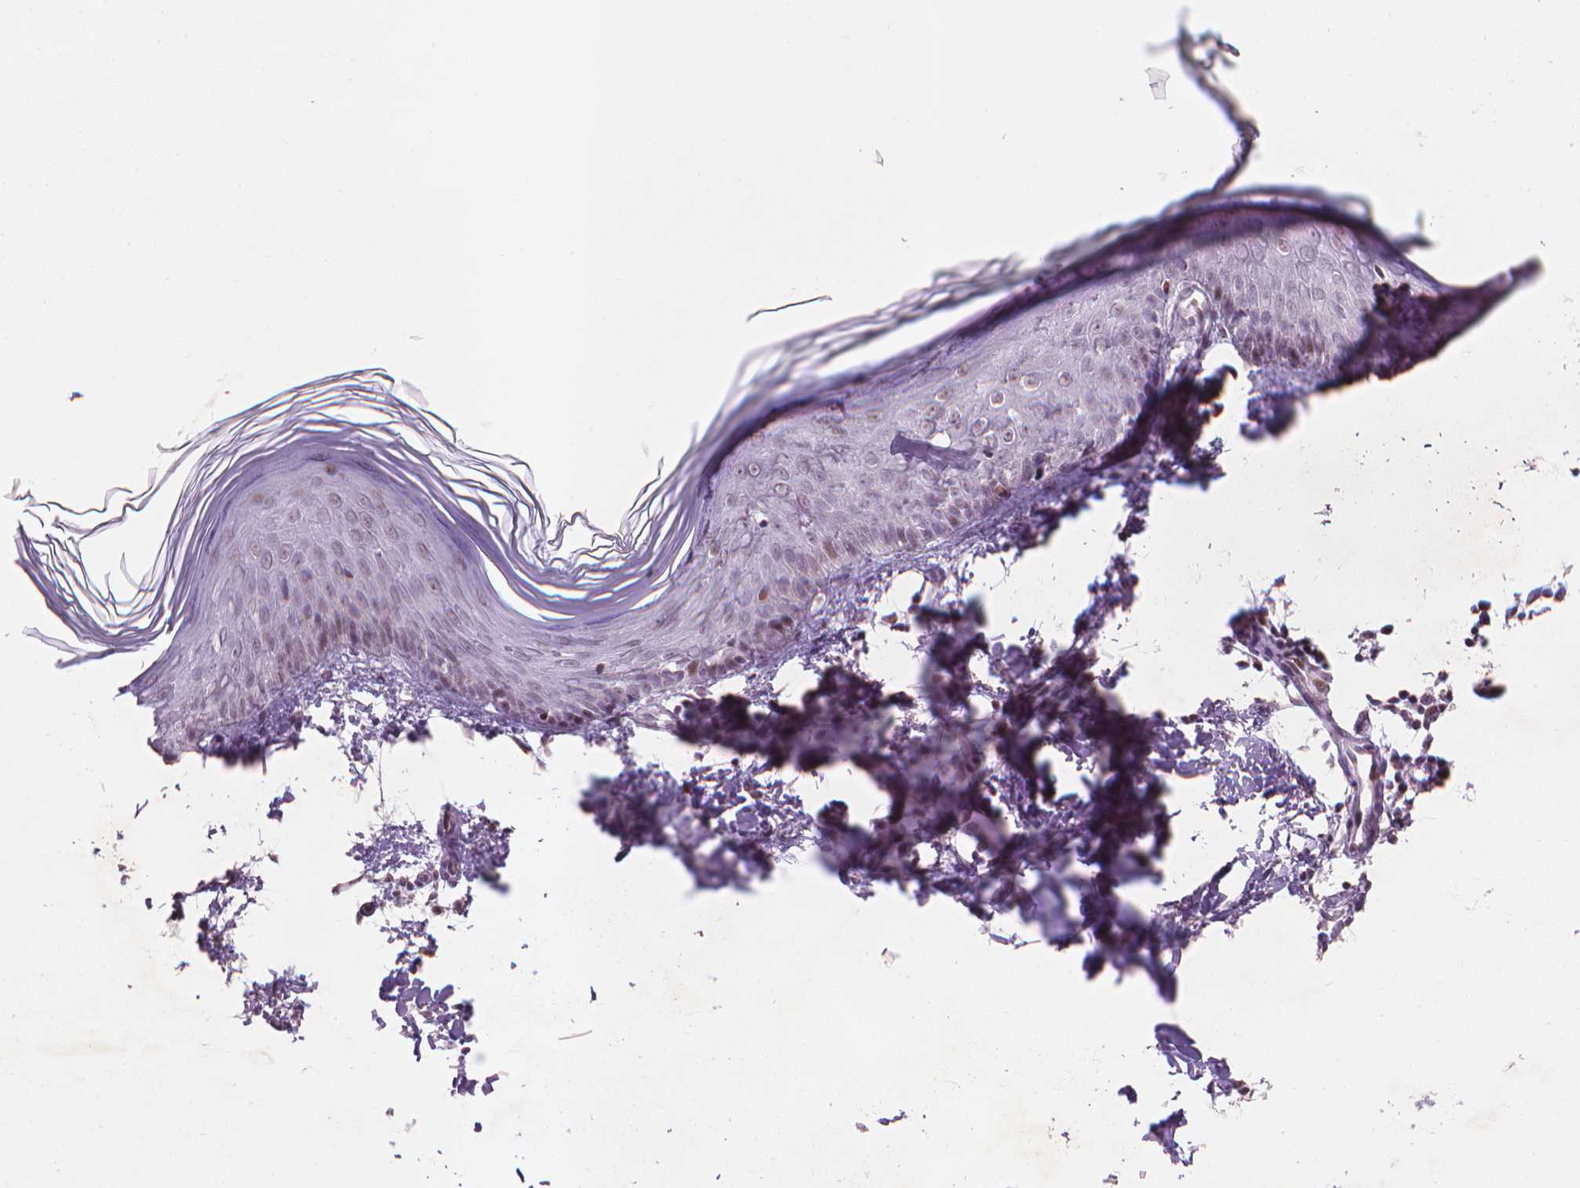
{"staining": {"intensity": "moderate", "quantity": "25%-75%", "location": "nuclear"}, "tissue": "skin", "cell_type": "Fibroblasts", "image_type": "normal", "snomed": [{"axis": "morphology", "description": "Normal tissue, NOS"}, {"axis": "topography", "description": "Skin"}], "caption": "Immunohistochemistry (IHC) image of normal skin: human skin stained using immunohistochemistry (IHC) demonstrates medium levels of moderate protein expression localized specifically in the nuclear of fibroblasts, appearing as a nuclear brown color.", "gene": "HES7", "patient": {"sex": "female", "age": 62}}